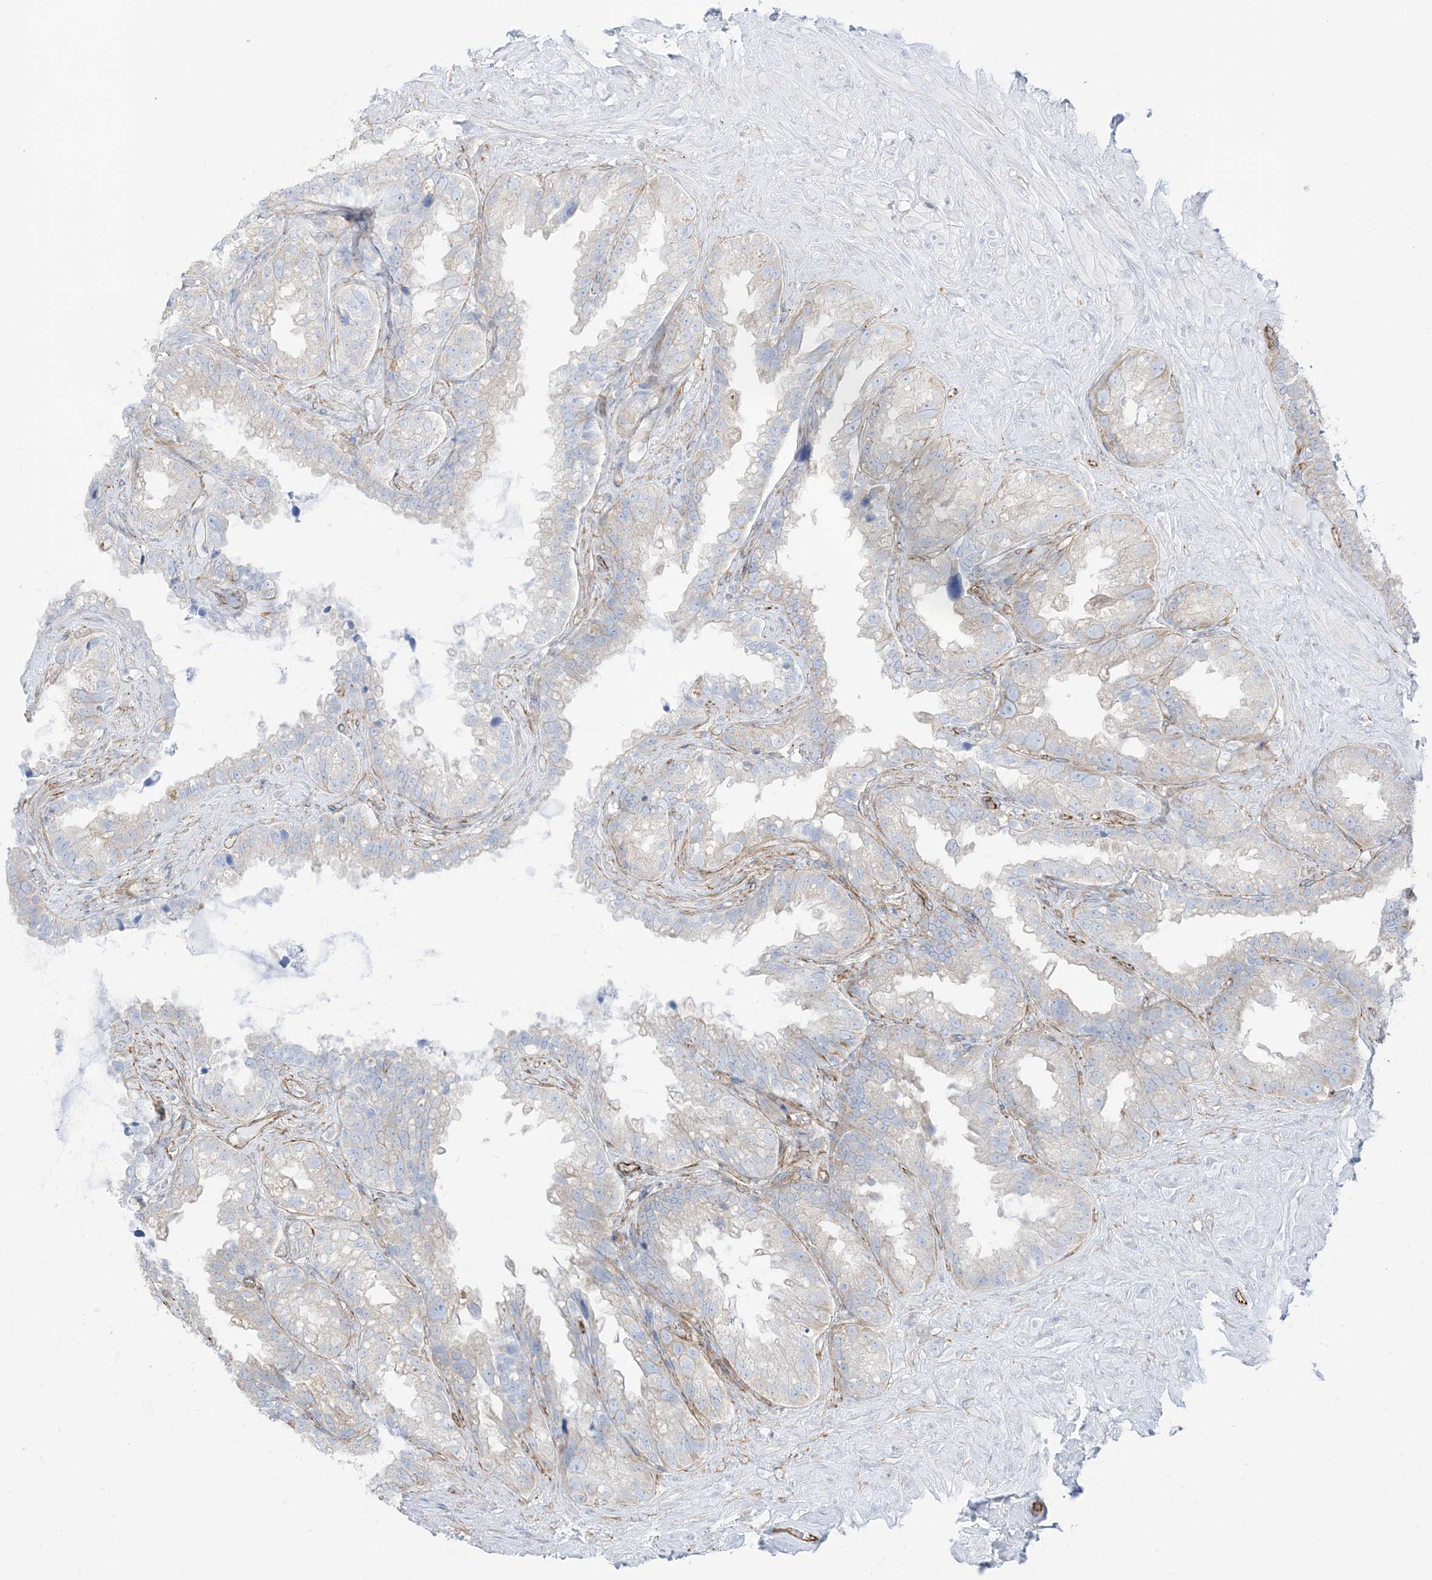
{"staining": {"intensity": "negative", "quantity": "none", "location": "none"}, "tissue": "seminal vesicle", "cell_type": "Glandular cells", "image_type": "normal", "snomed": [{"axis": "morphology", "description": "Normal tissue, NOS"}, {"axis": "topography", "description": "Seminal veicle"}], "caption": "A high-resolution histopathology image shows immunohistochemistry staining of unremarkable seminal vesicle, which demonstrates no significant staining in glandular cells.", "gene": "PID1", "patient": {"sex": "male", "age": 80}}